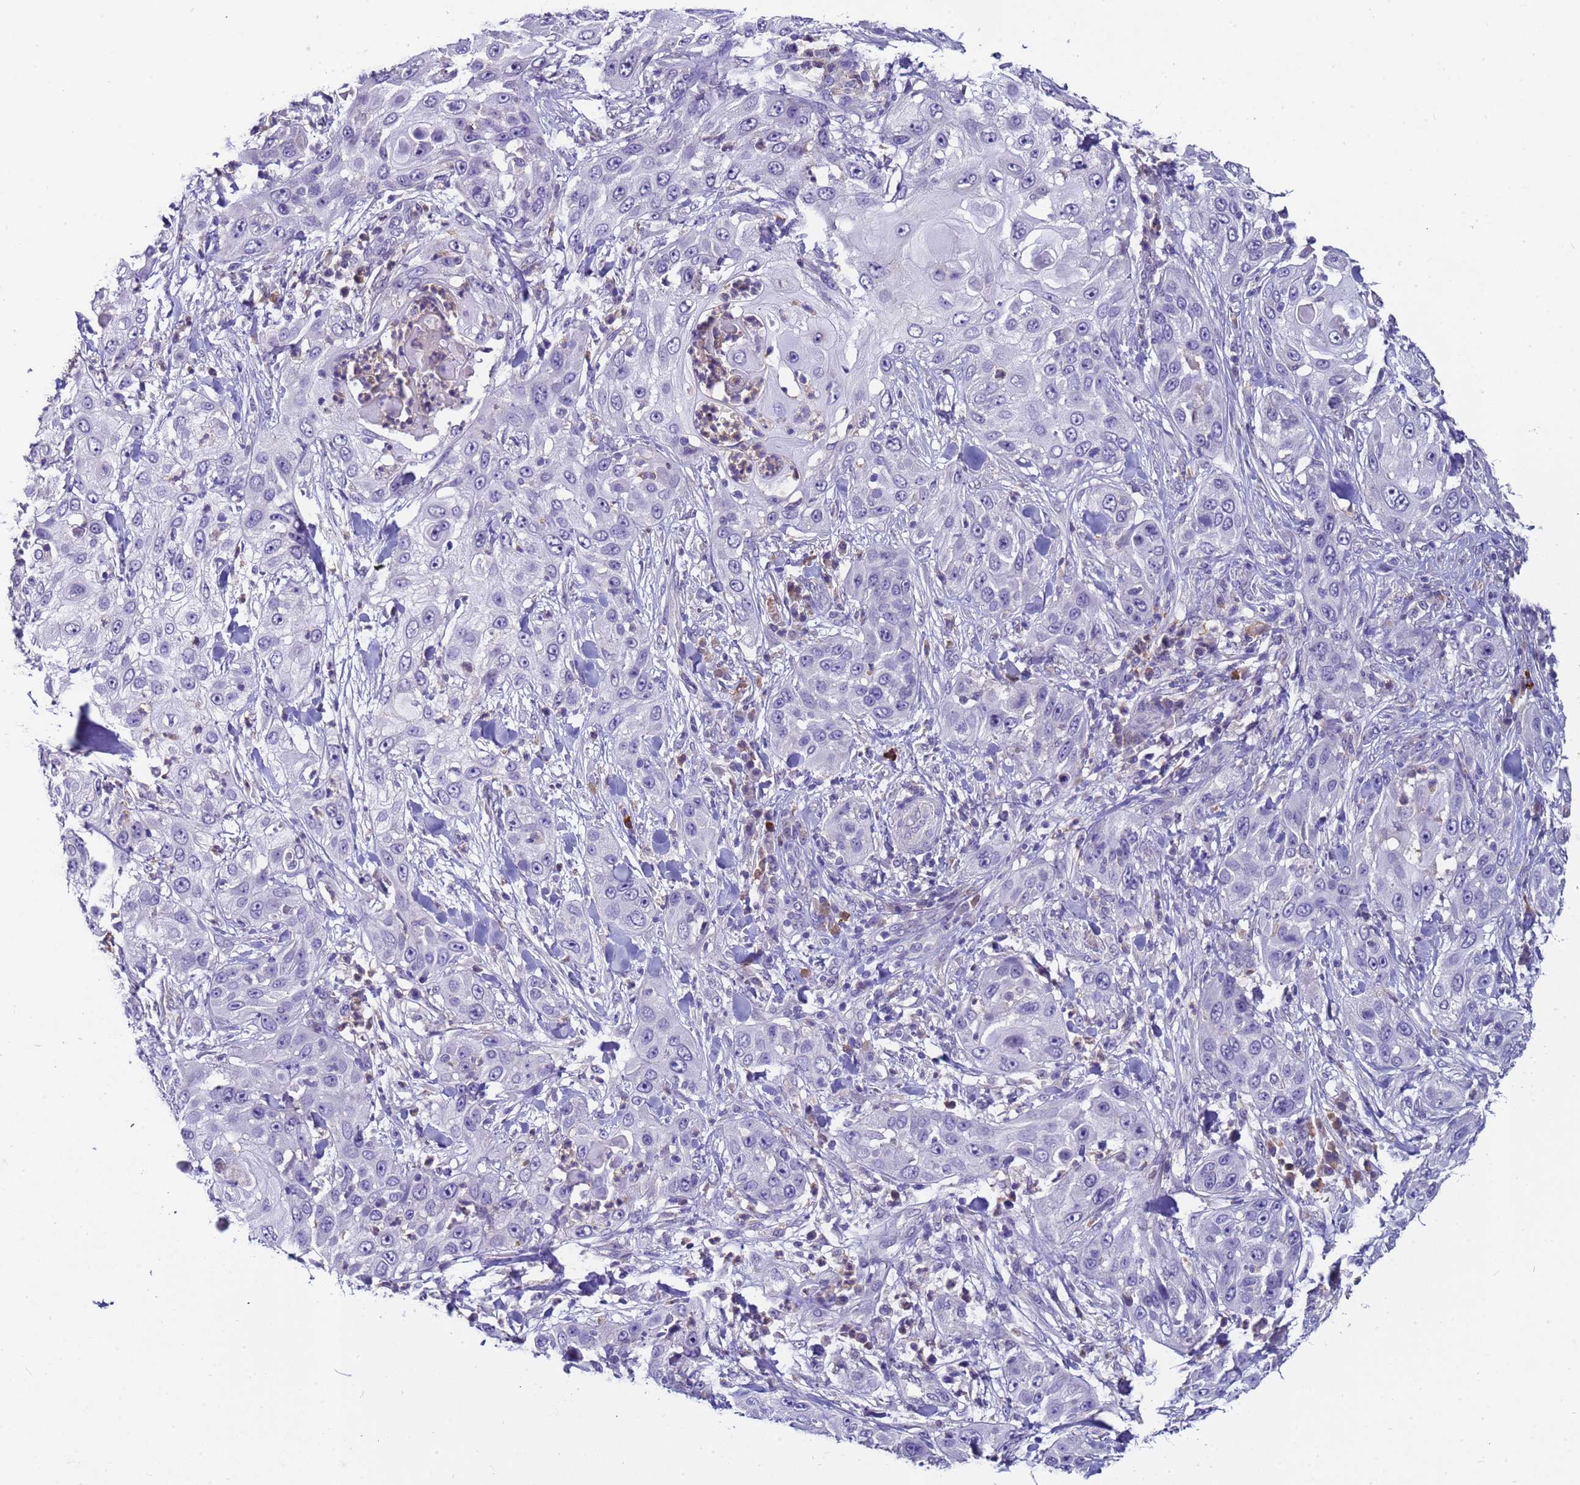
{"staining": {"intensity": "negative", "quantity": "none", "location": "none"}, "tissue": "skin cancer", "cell_type": "Tumor cells", "image_type": "cancer", "snomed": [{"axis": "morphology", "description": "Squamous cell carcinoma, NOS"}, {"axis": "topography", "description": "Skin"}], "caption": "An immunohistochemistry (IHC) histopathology image of squamous cell carcinoma (skin) is shown. There is no staining in tumor cells of squamous cell carcinoma (skin).", "gene": "ZNF248", "patient": {"sex": "female", "age": 44}}